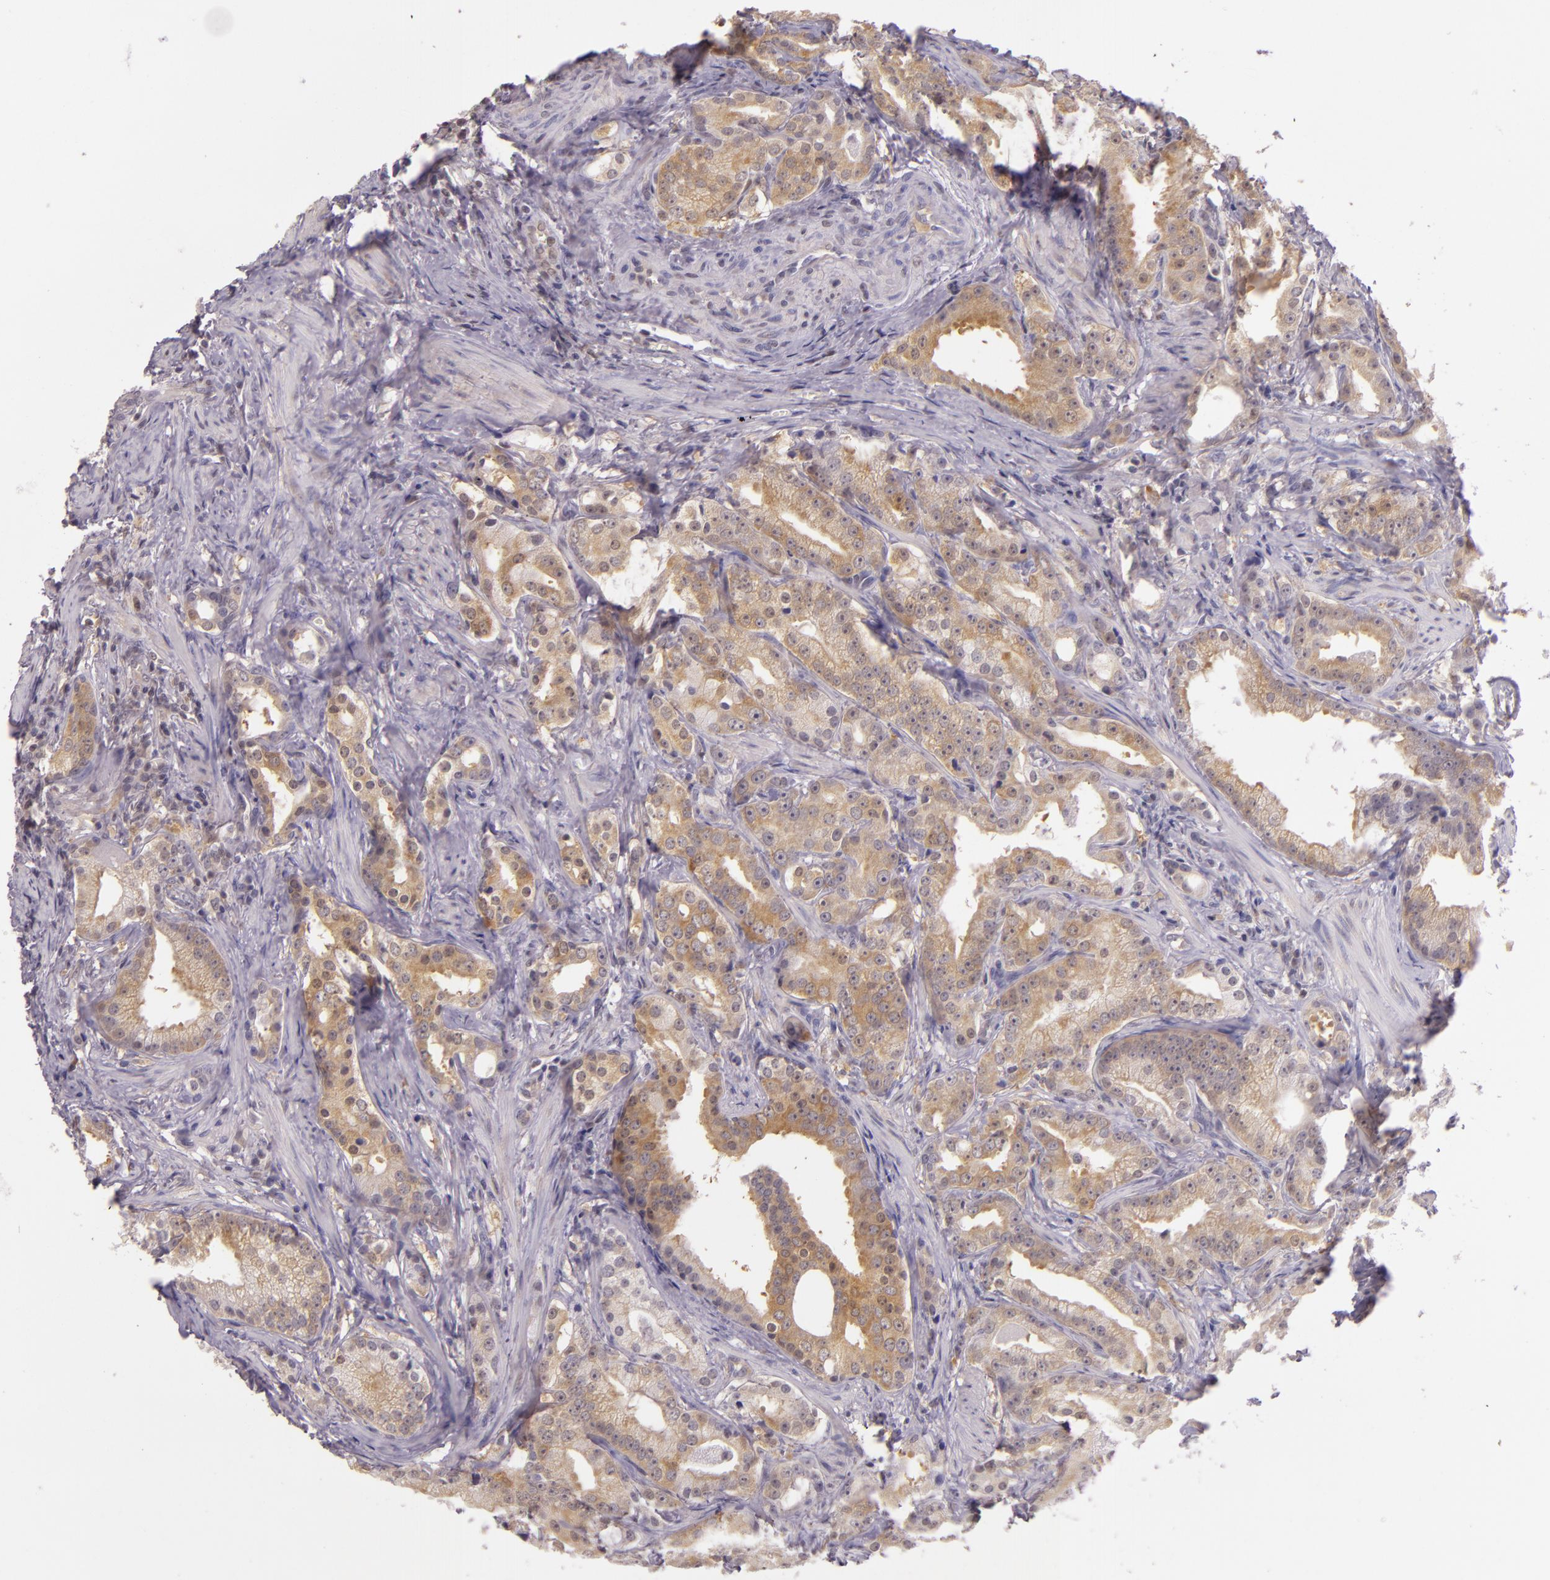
{"staining": {"intensity": "moderate", "quantity": ">75%", "location": "cytoplasmic/membranous"}, "tissue": "prostate cancer", "cell_type": "Tumor cells", "image_type": "cancer", "snomed": [{"axis": "morphology", "description": "Adenocarcinoma, Low grade"}, {"axis": "topography", "description": "Prostate"}], "caption": "Protein staining of prostate cancer (low-grade adenocarcinoma) tissue reveals moderate cytoplasmic/membranous positivity in about >75% of tumor cells.", "gene": "HSPA8", "patient": {"sex": "male", "age": 59}}